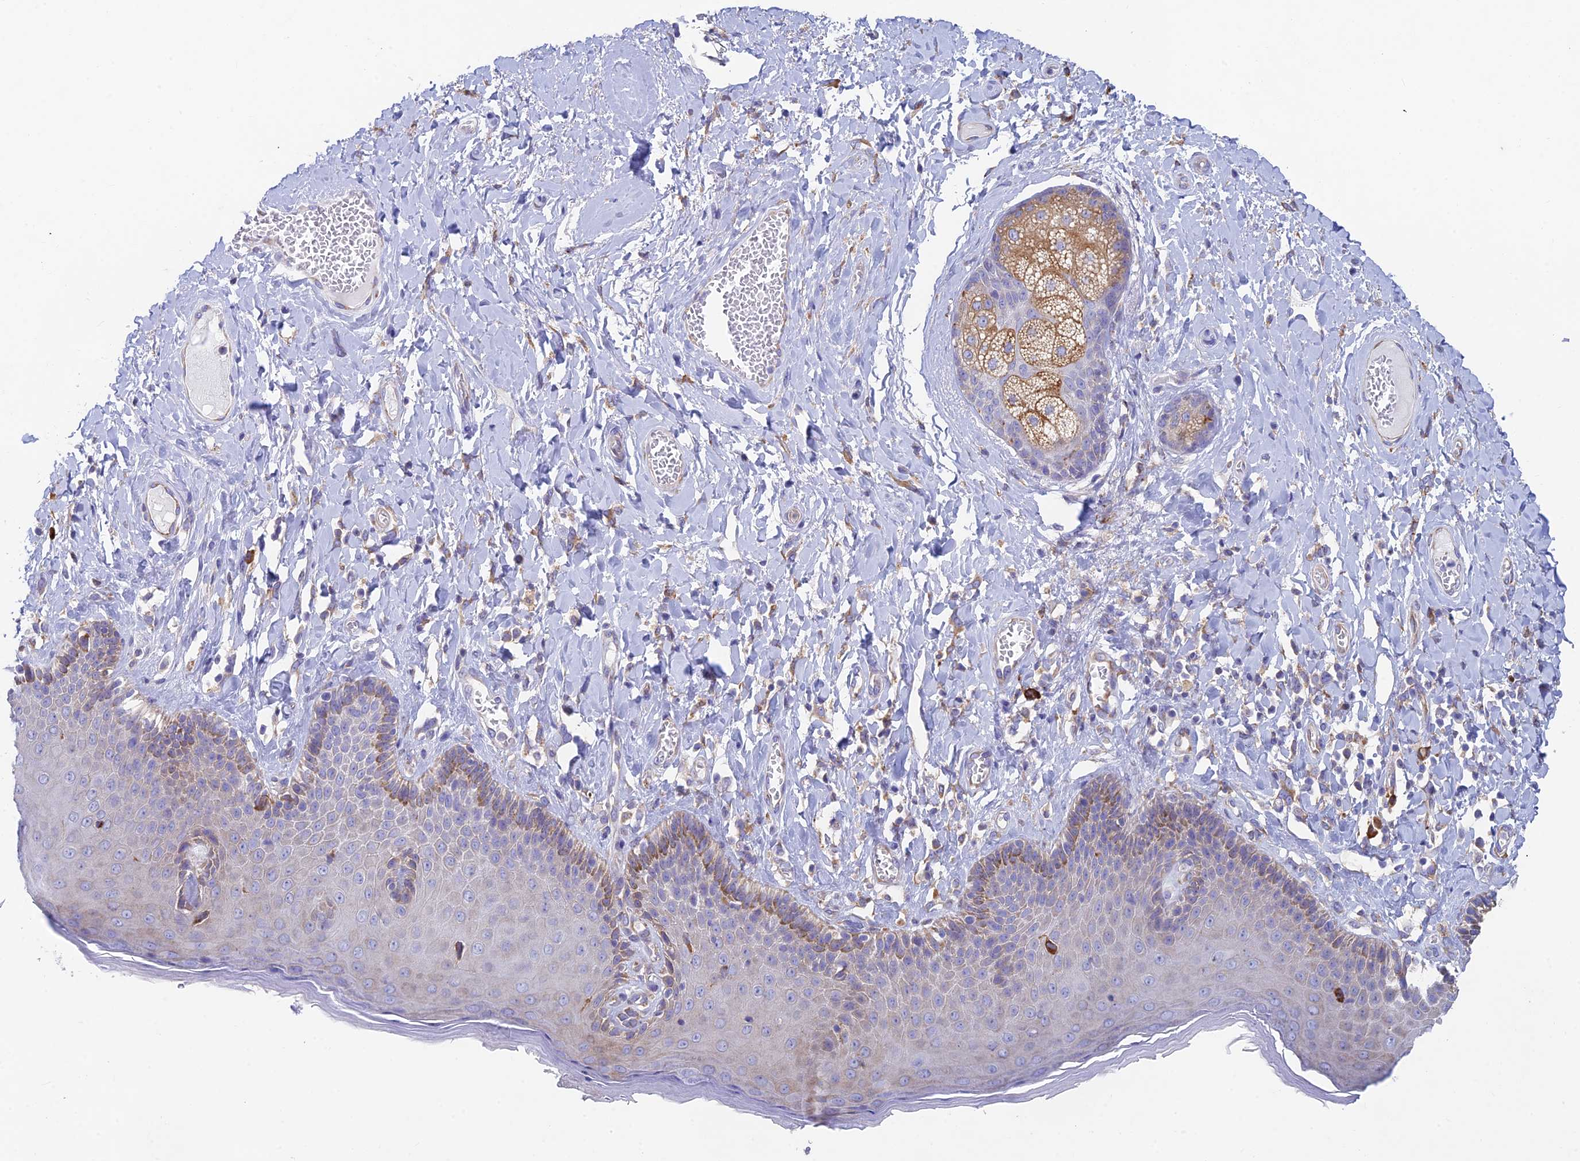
{"staining": {"intensity": "moderate", "quantity": "<25%", "location": "cytoplasmic/membranous"}, "tissue": "skin", "cell_type": "Epidermal cells", "image_type": "normal", "snomed": [{"axis": "morphology", "description": "Normal tissue, NOS"}, {"axis": "topography", "description": "Anal"}], "caption": "Immunohistochemical staining of normal human skin exhibits moderate cytoplasmic/membranous protein staining in about <25% of epidermal cells.", "gene": "WDR35", "patient": {"sex": "male", "age": 69}}